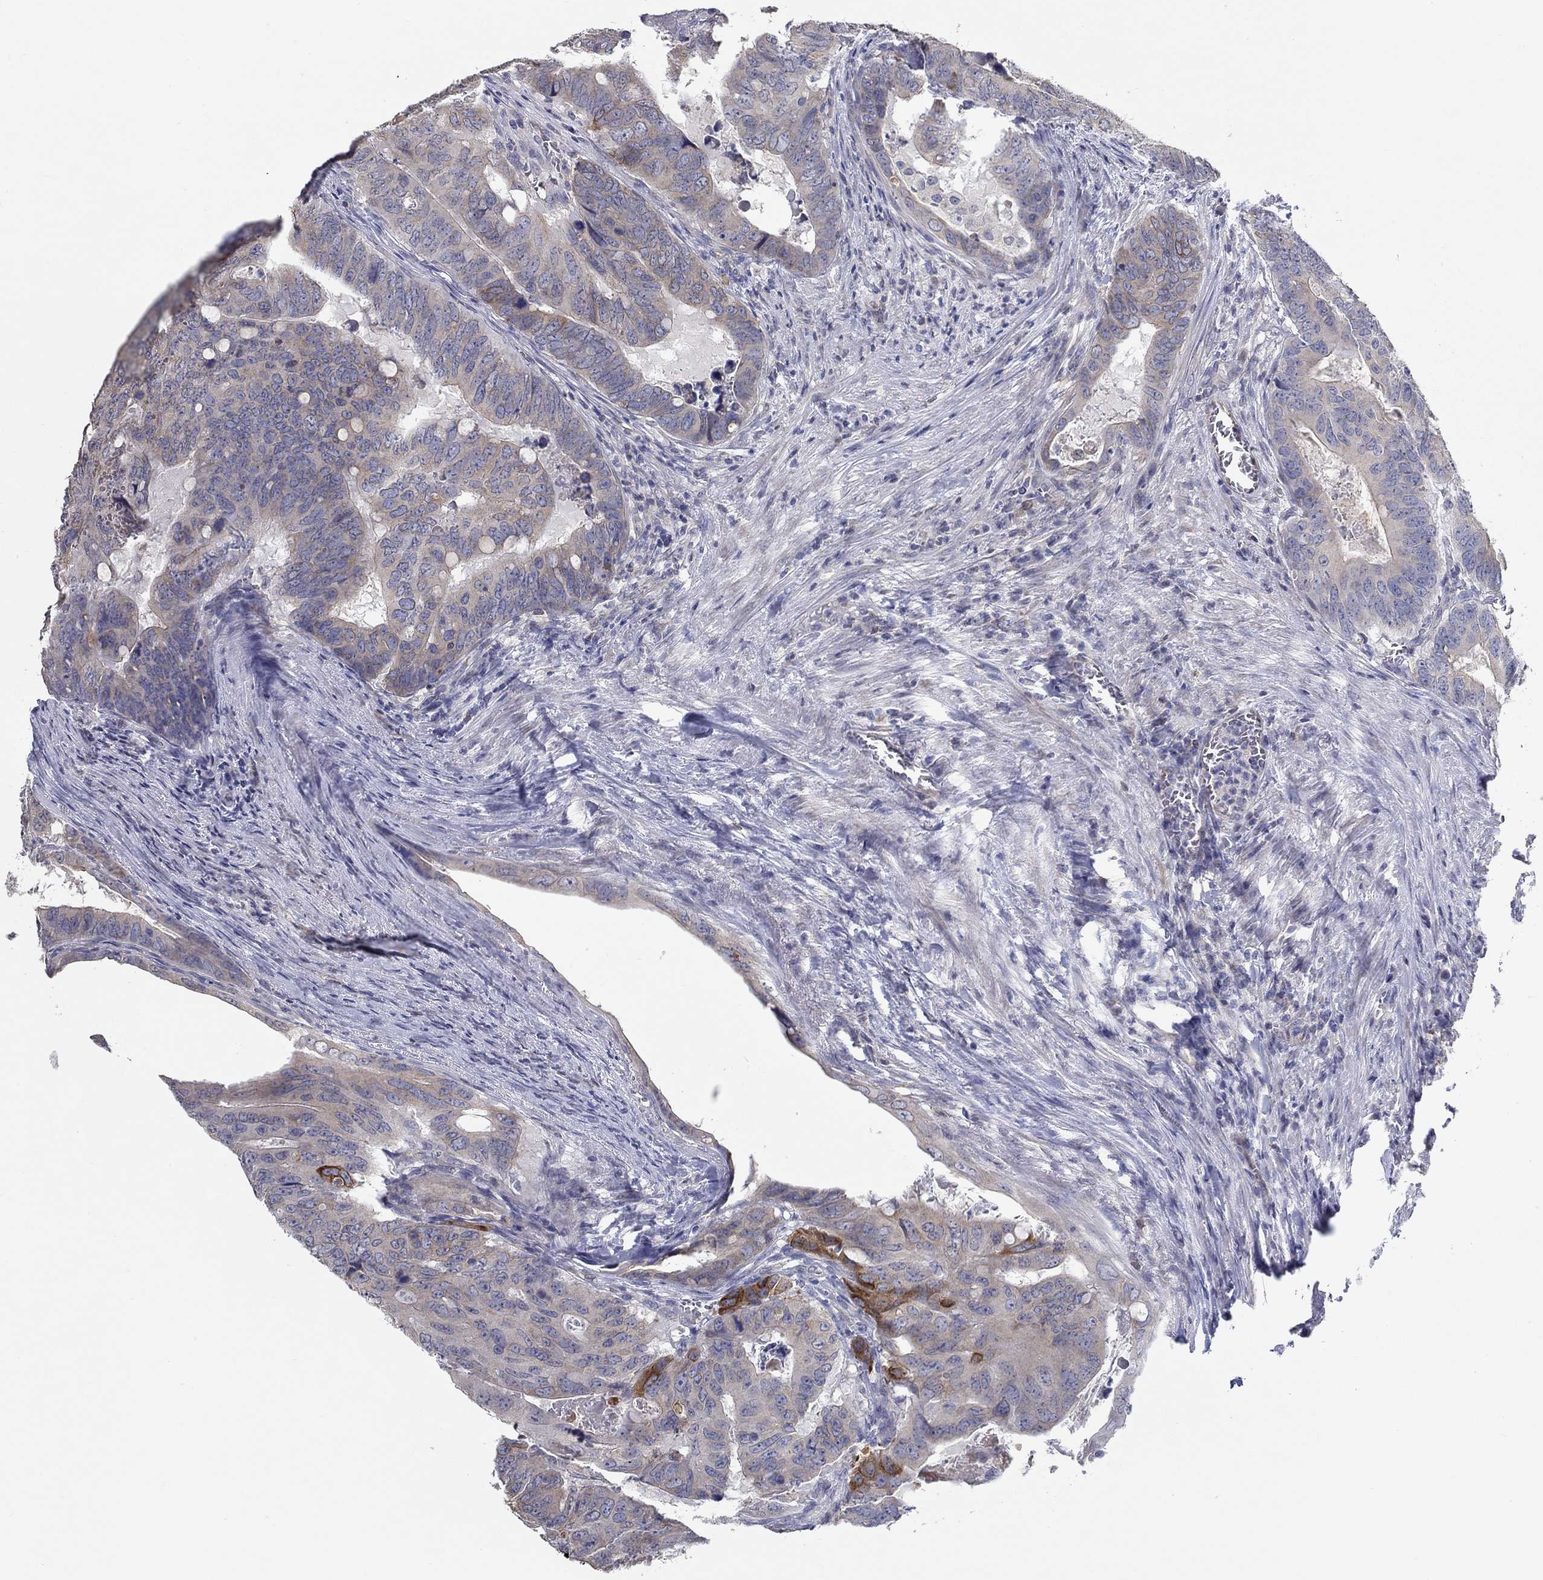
{"staining": {"intensity": "moderate", "quantity": "25%-75%", "location": "cytoplasmic/membranous"}, "tissue": "colorectal cancer", "cell_type": "Tumor cells", "image_type": "cancer", "snomed": [{"axis": "morphology", "description": "Adenocarcinoma, NOS"}, {"axis": "topography", "description": "Colon"}], "caption": "Immunohistochemical staining of human colorectal cancer exhibits medium levels of moderate cytoplasmic/membranous protein staining in about 25%-75% of tumor cells.", "gene": "ERMP1", "patient": {"sex": "male", "age": 79}}